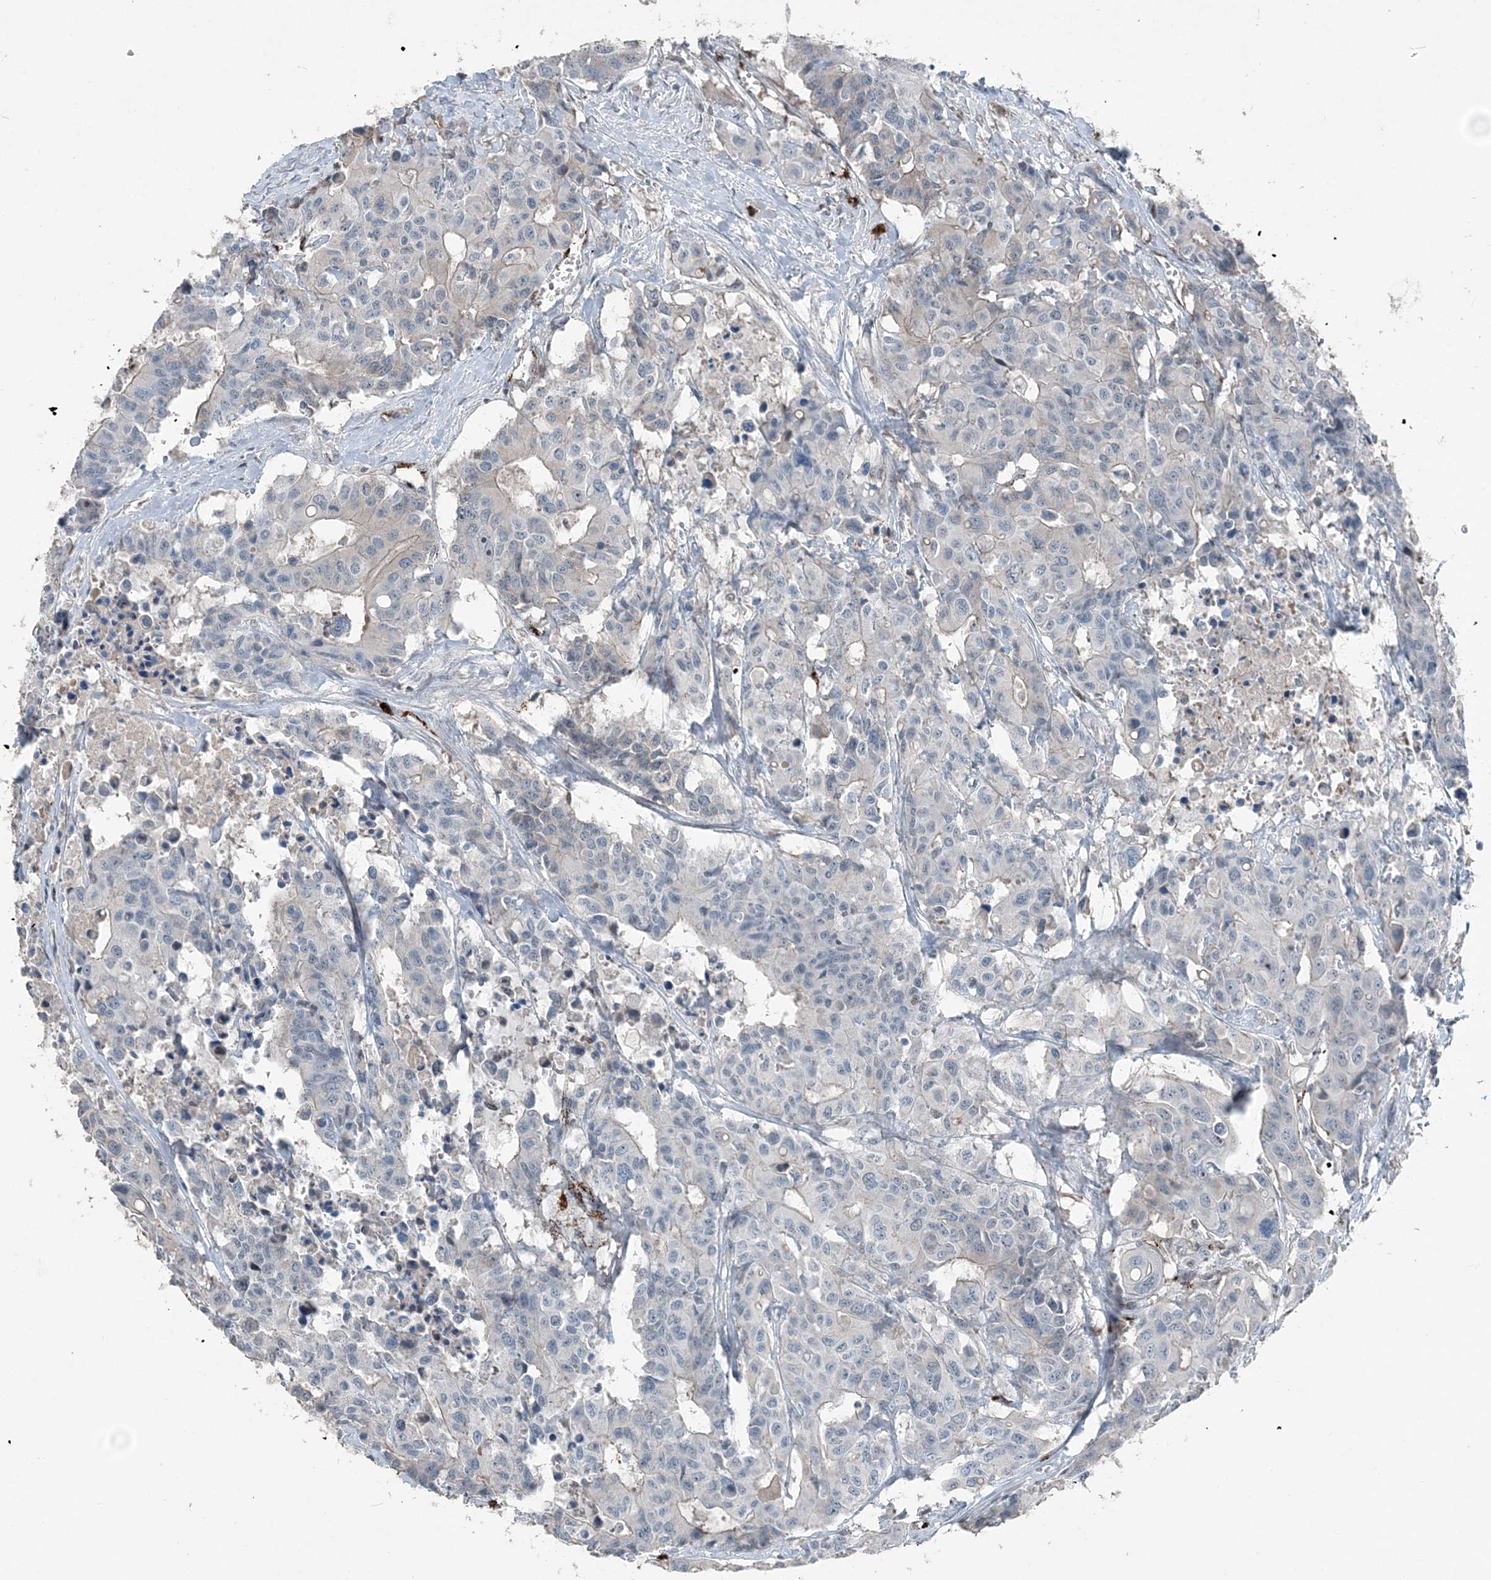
{"staining": {"intensity": "negative", "quantity": "none", "location": "none"}, "tissue": "colorectal cancer", "cell_type": "Tumor cells", "image_type": "cancer", "snomed": [{"axis": "morphology", "description": "Adenocarcinoma, NOS"}, {"axis": "topography", "description": "Colon"}], "caption": "High power microscopy histopathology image of an immunohistochemistry (IHC) photomicrograph of colorectal cancer (adenocarcinoma), revealing no significant positivity in tumor cells.", "gene": "ELOVL7", "patient": {"sex": "male", "age": 77}}